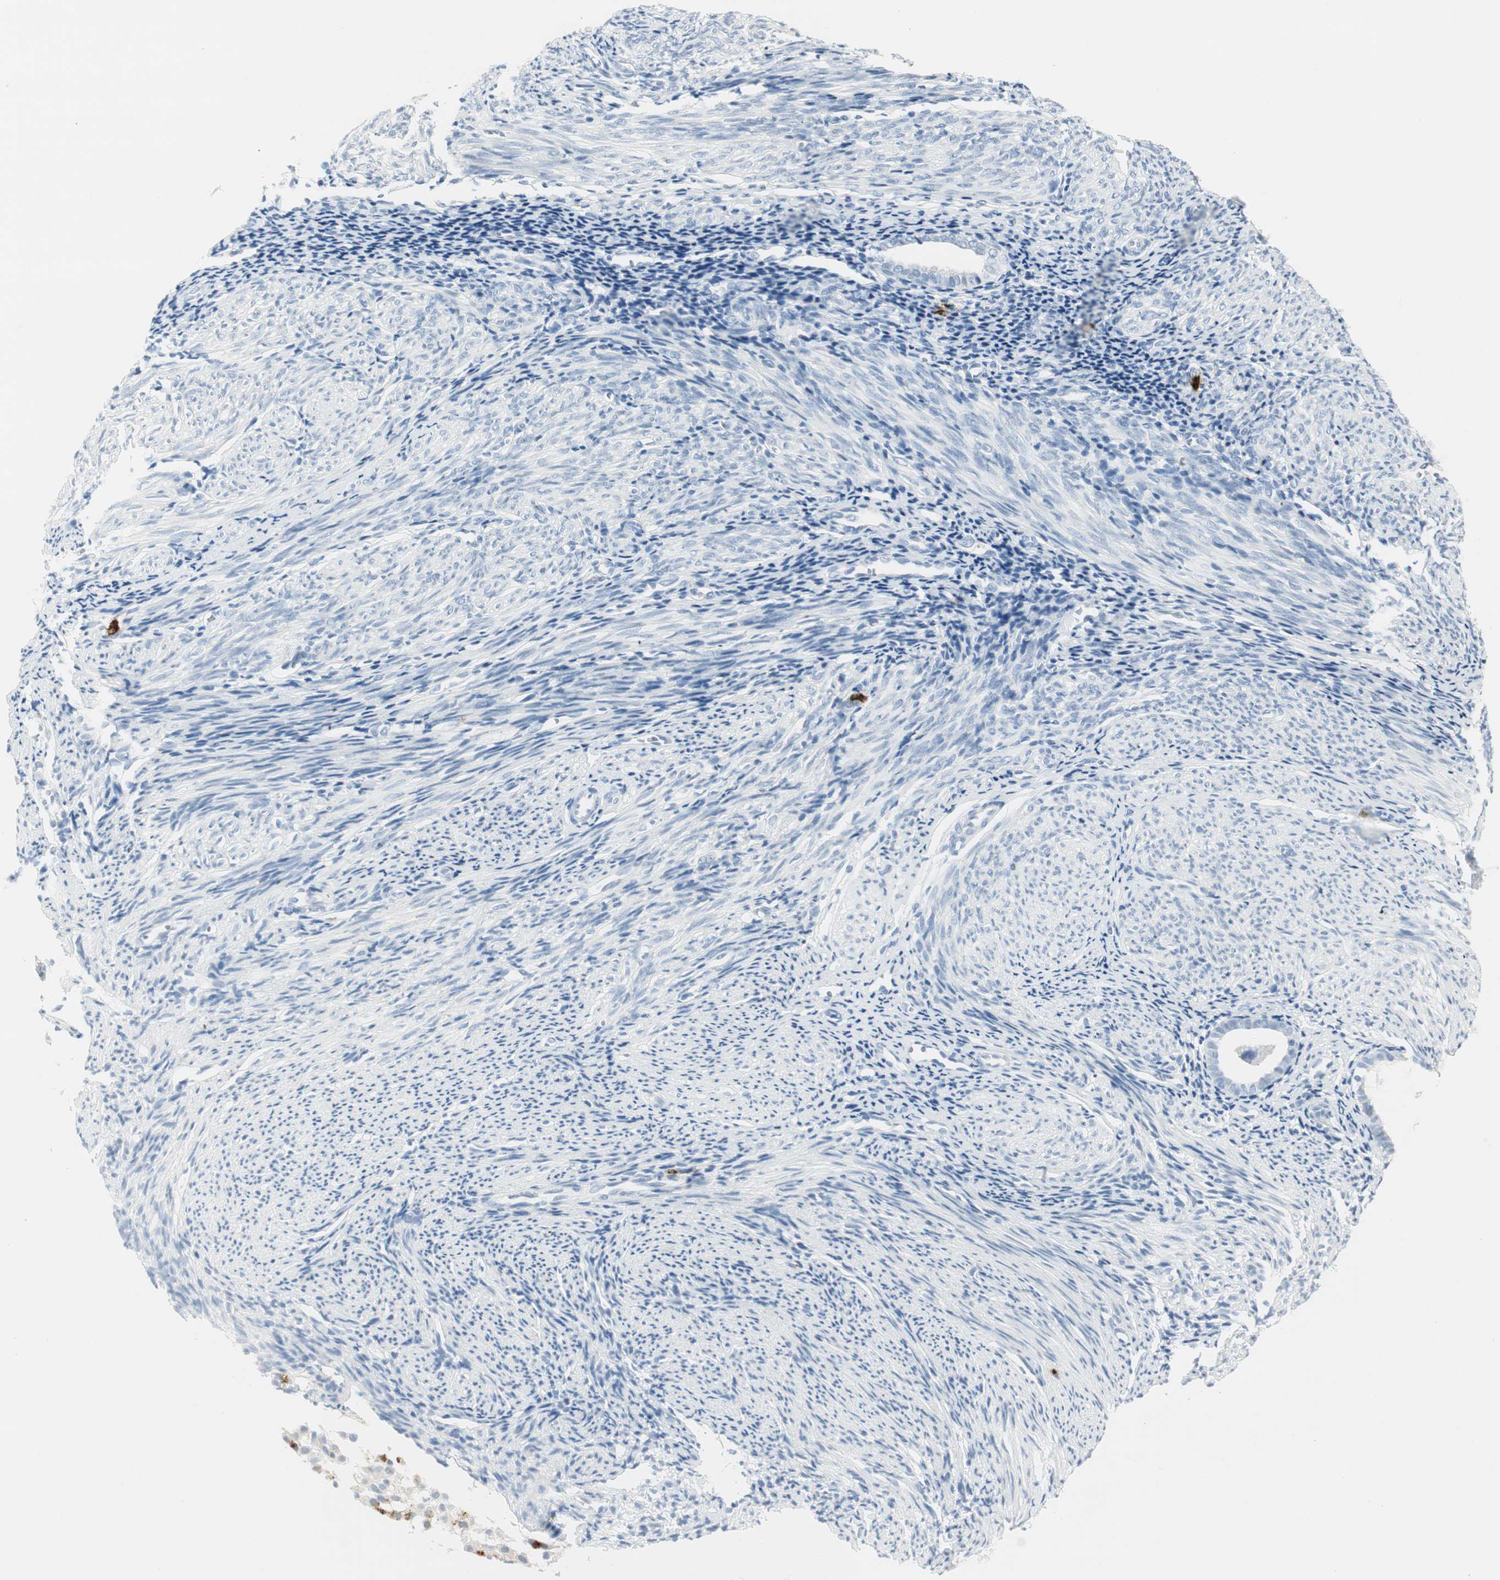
{"staining": {"intensity": "negative", "quantity": "none", "location": "none"}, "tissue": "endometrium", "cell_type": "Cells in endometrial stroma", "image_type": "normal", "snomed": [{"axis": "morphology", "description": "Normal tissue, NOS"}, {"axis": "topography", "description": "Smooth muscle"}, {"axis": "topography", "description": "Endometrium"}], "caption": "Cells in endometrial stroma are negative for brown protein staining in normal endometrium. (Brightfield microscopy of DAB immunohistochemistry at high magnification).", "gene": "PRTN3", "patient": {"sex": "female", "age": 57}}